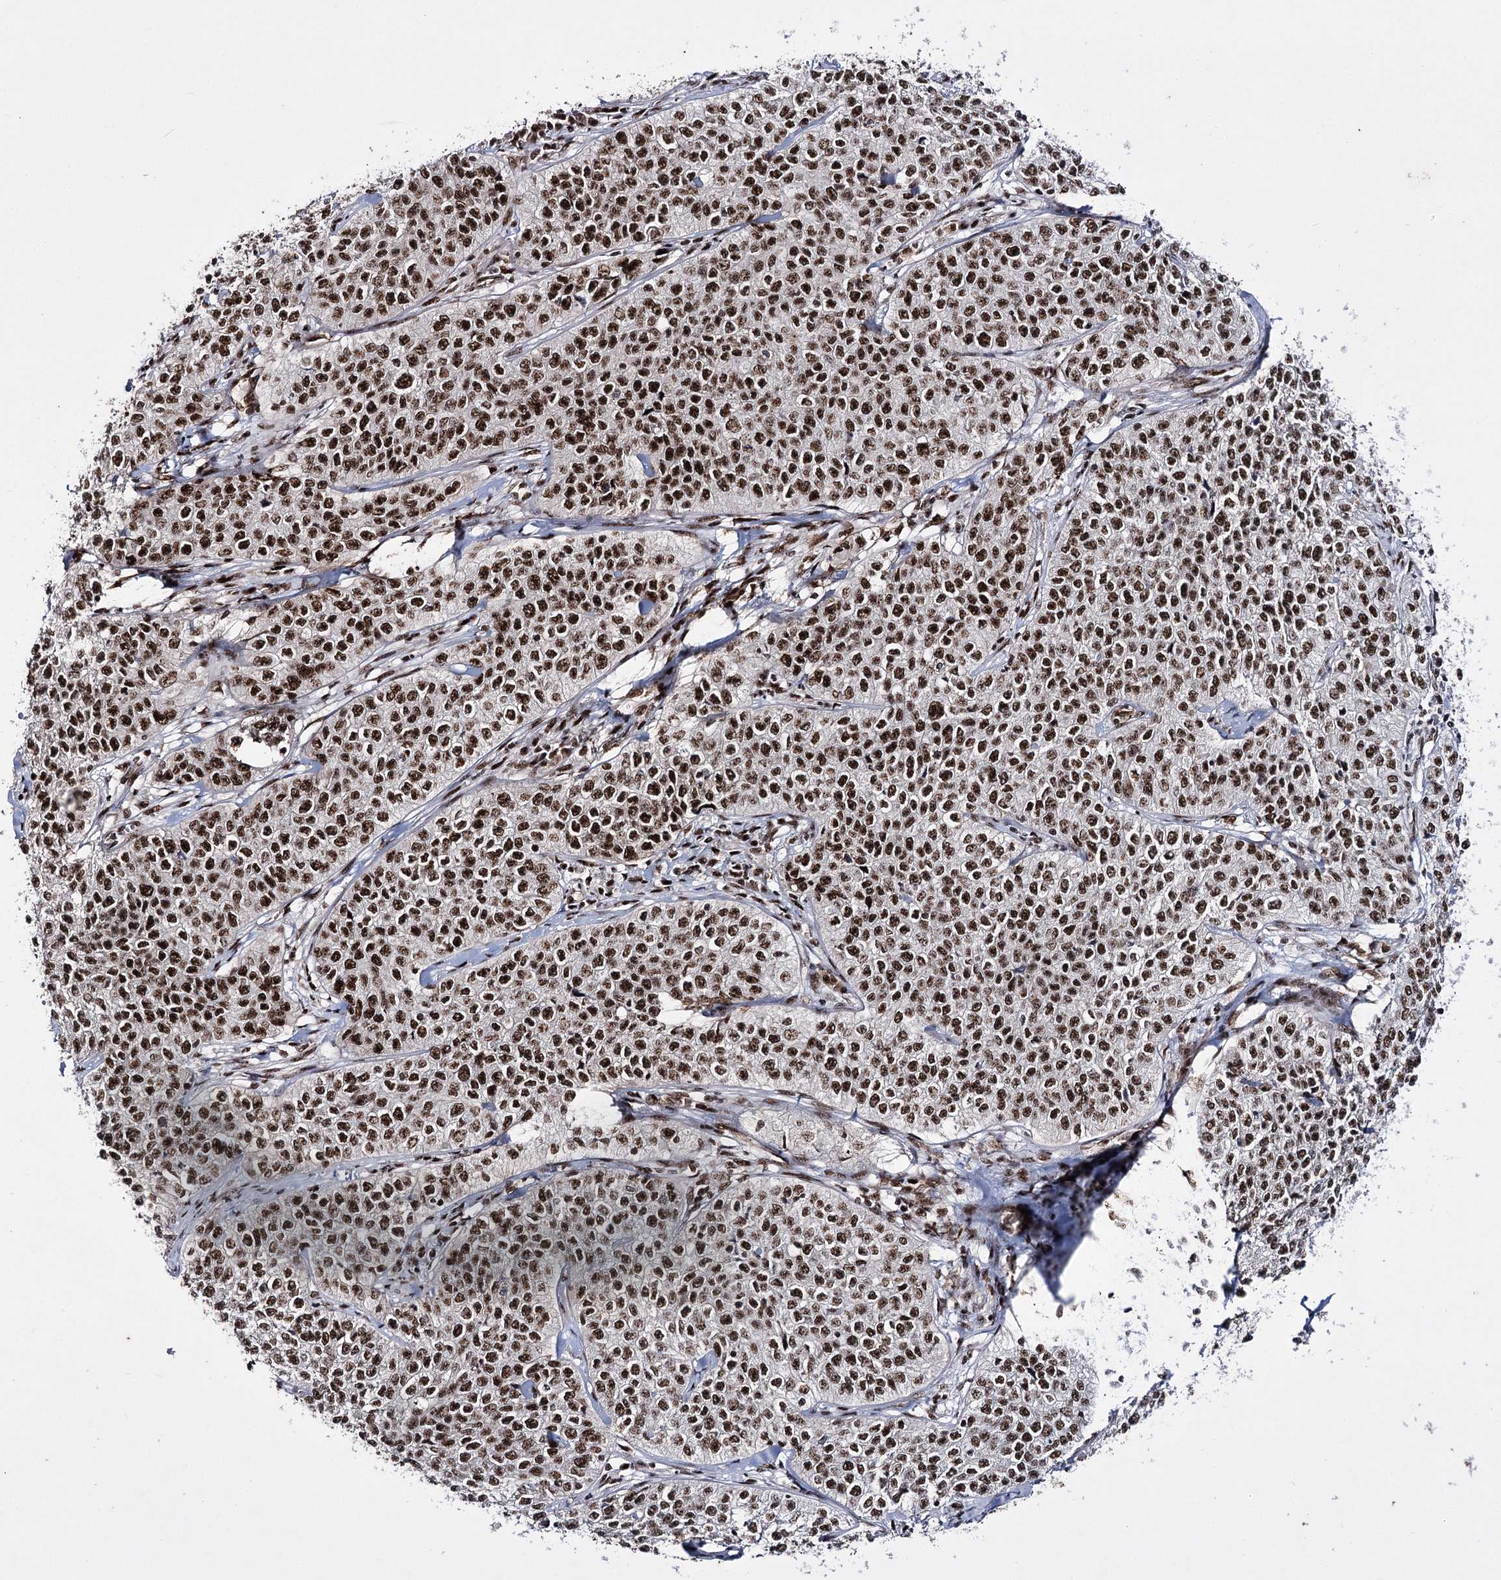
{"staining": {"intensity": "strong", "quantity": ">75%", "location": "nuclear"}, "tissue": "cervical cancer", "cell_type": "Tumor cells", "image_type": "cancer", "snomed": [{"axis": "morphology", "description": "Squamous cell carcinoma, NOS"}, {"axis": "topography", "description": "Cervix"}], "caption": "A high-resolution image shows IHC staining of cervical cancer, which demonstrates strong nuclear staining in about >75% of tumor cells. (Brightfield microscopy of DAB IHC at high magnification).", "gene": "PRPF40A", "patient": {"sex": "female", "age": 35}}